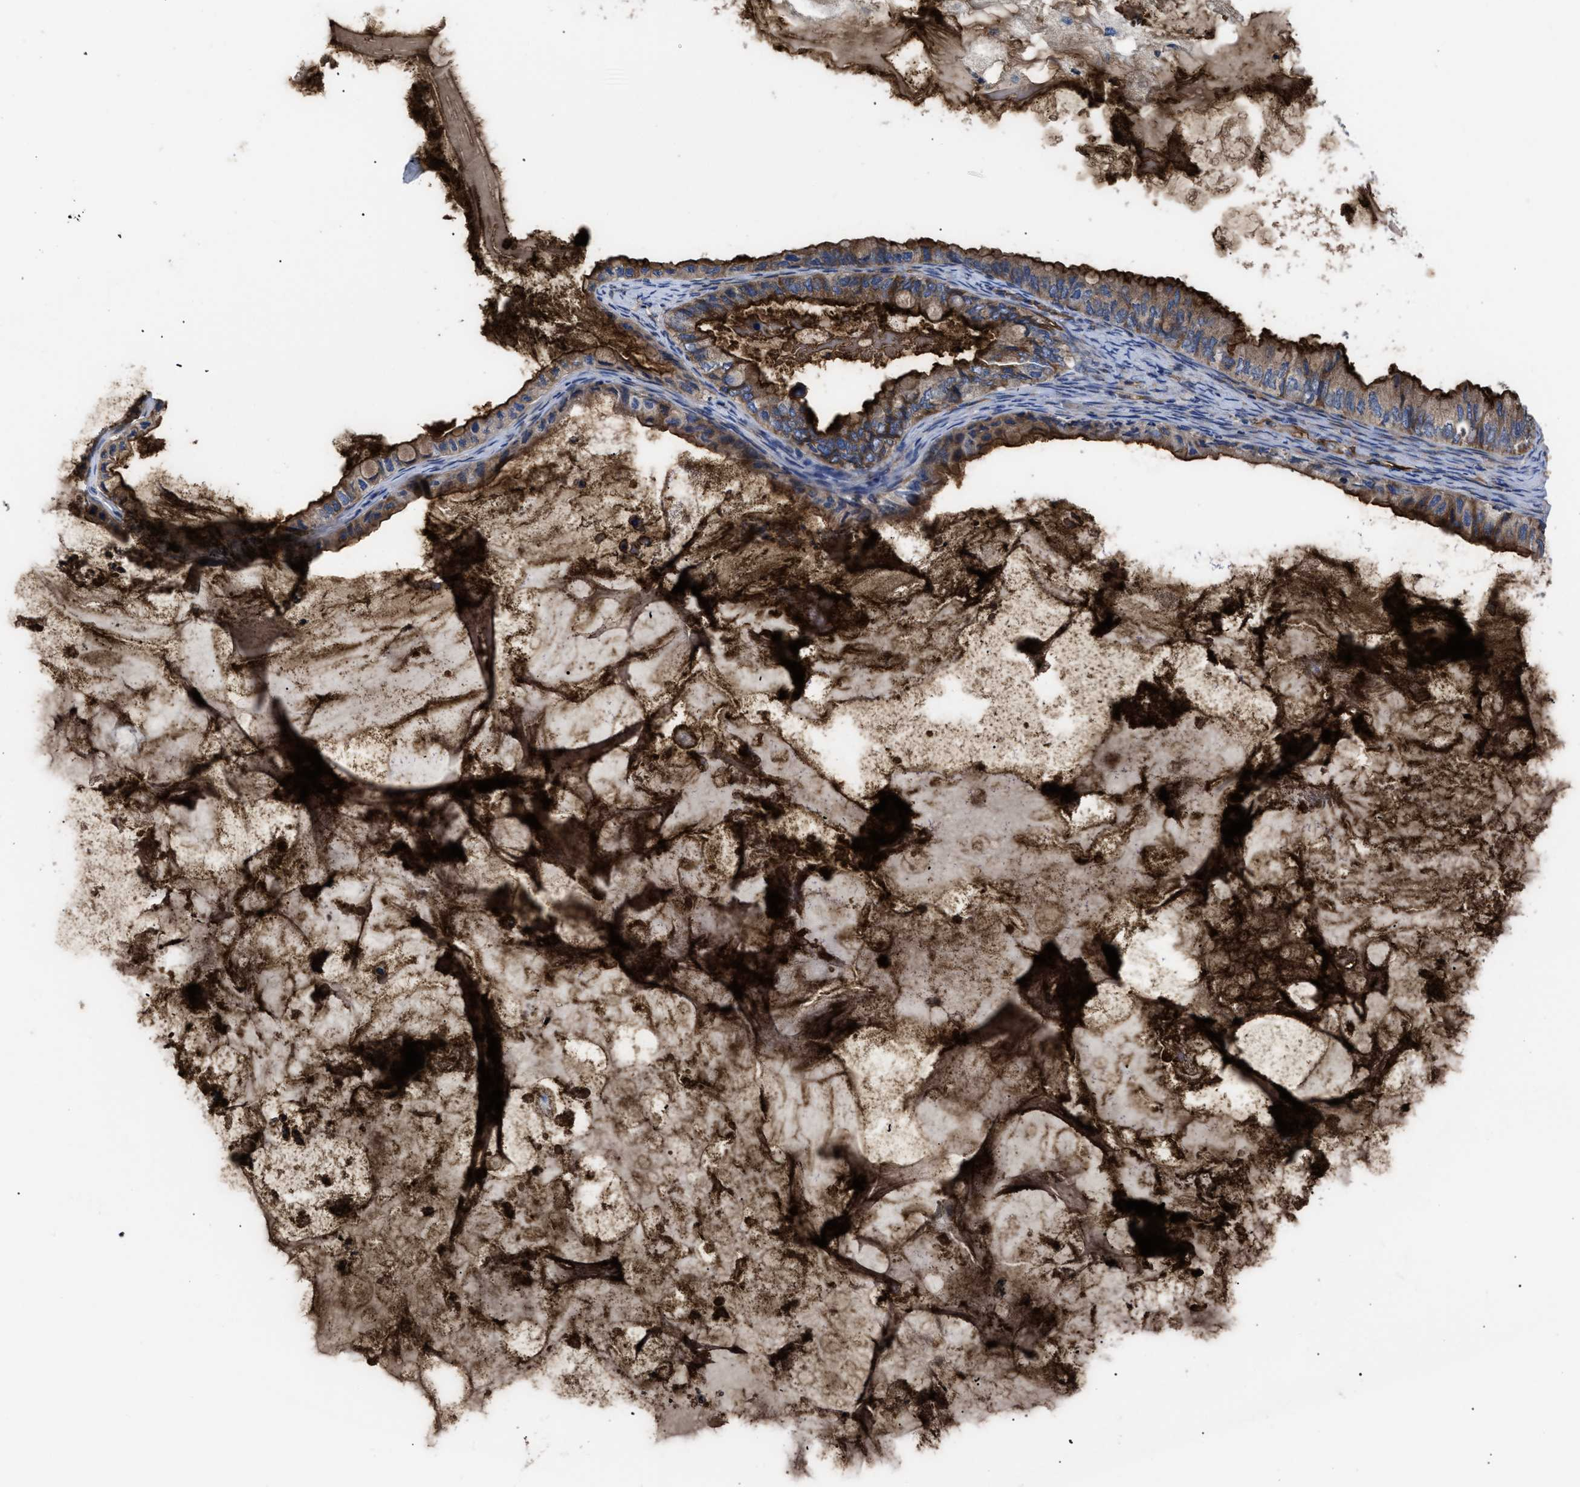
{"staining": {"intensity": "strong", "quantity": ">75%", "location": "cytoplasmic/membranous"}, "tissue": "ovarian cancer", "cell_type": "Tumor cells", "image_type": "cancer", "snomed": [{"axis": "morphology", "description": "Cystadenocarcinoma, mucinous, NOS"}, {"axis": "topography", "description": "Ovary"}], "caption": "Ovarian cancer stained with a protein marker displays strong staining in tumor cells.", "gene": "NT5E", "patient": {"sex": "female", "age": 80}}